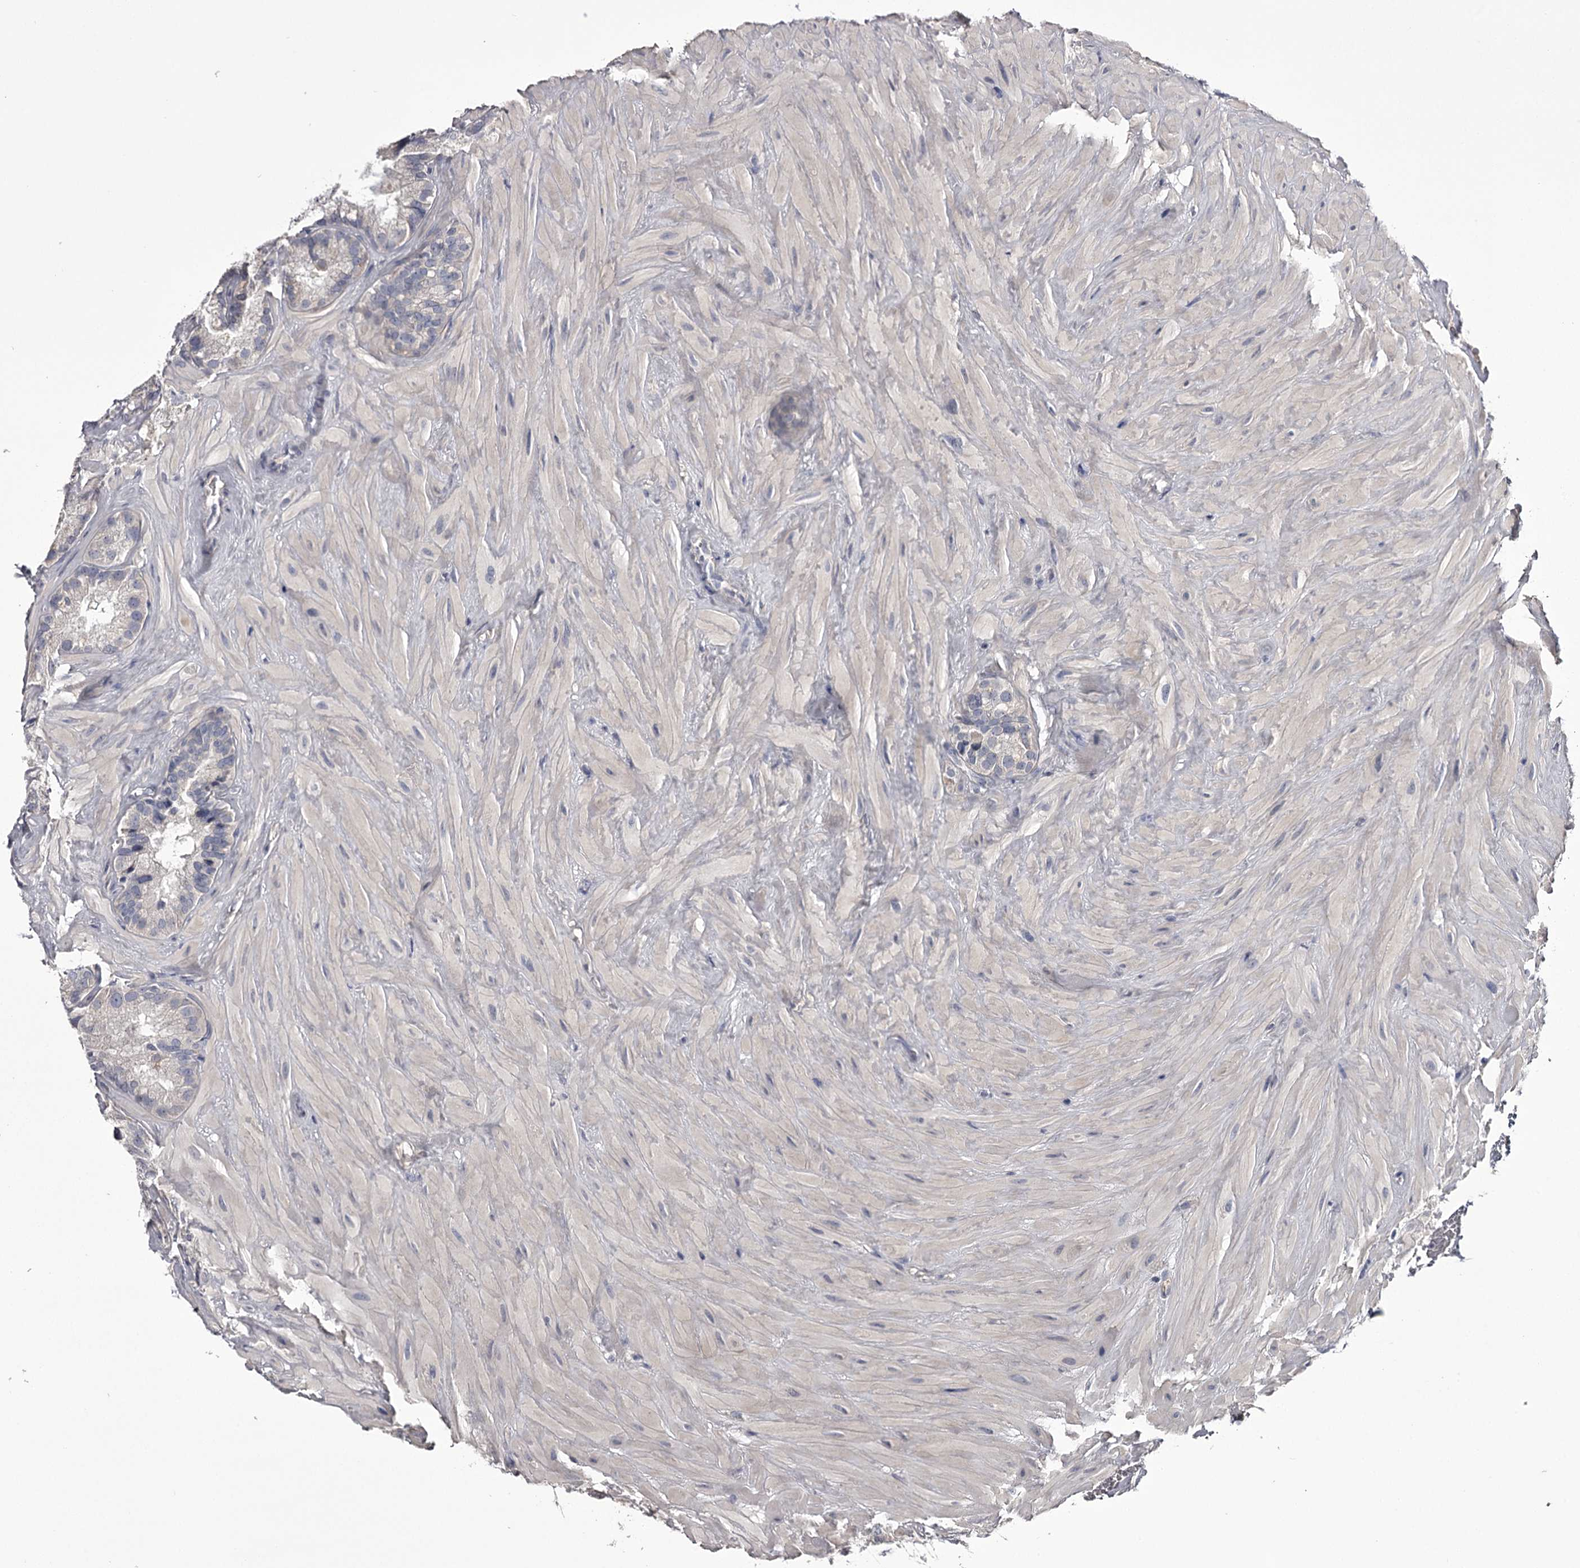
{"staining": {"intensity": "negative", "quantity": "none", "location": "none"}, "tissue": "seminal vesicle", "cell_type": "Glandular cells", "image_type": "normal", "snomed": [{"axis": "morphology", "description": "Normal tissue, NOS"}, {"axis": "topography", "description": "Prostate"}, {"axis": "topography", "description": "Seminal veicle"}], "caption": "The image exhibits no significant expression in glandular cells of seminal vesicle.", "gene": "PRM2", "patient": {"sex": "male", "age": 68}}